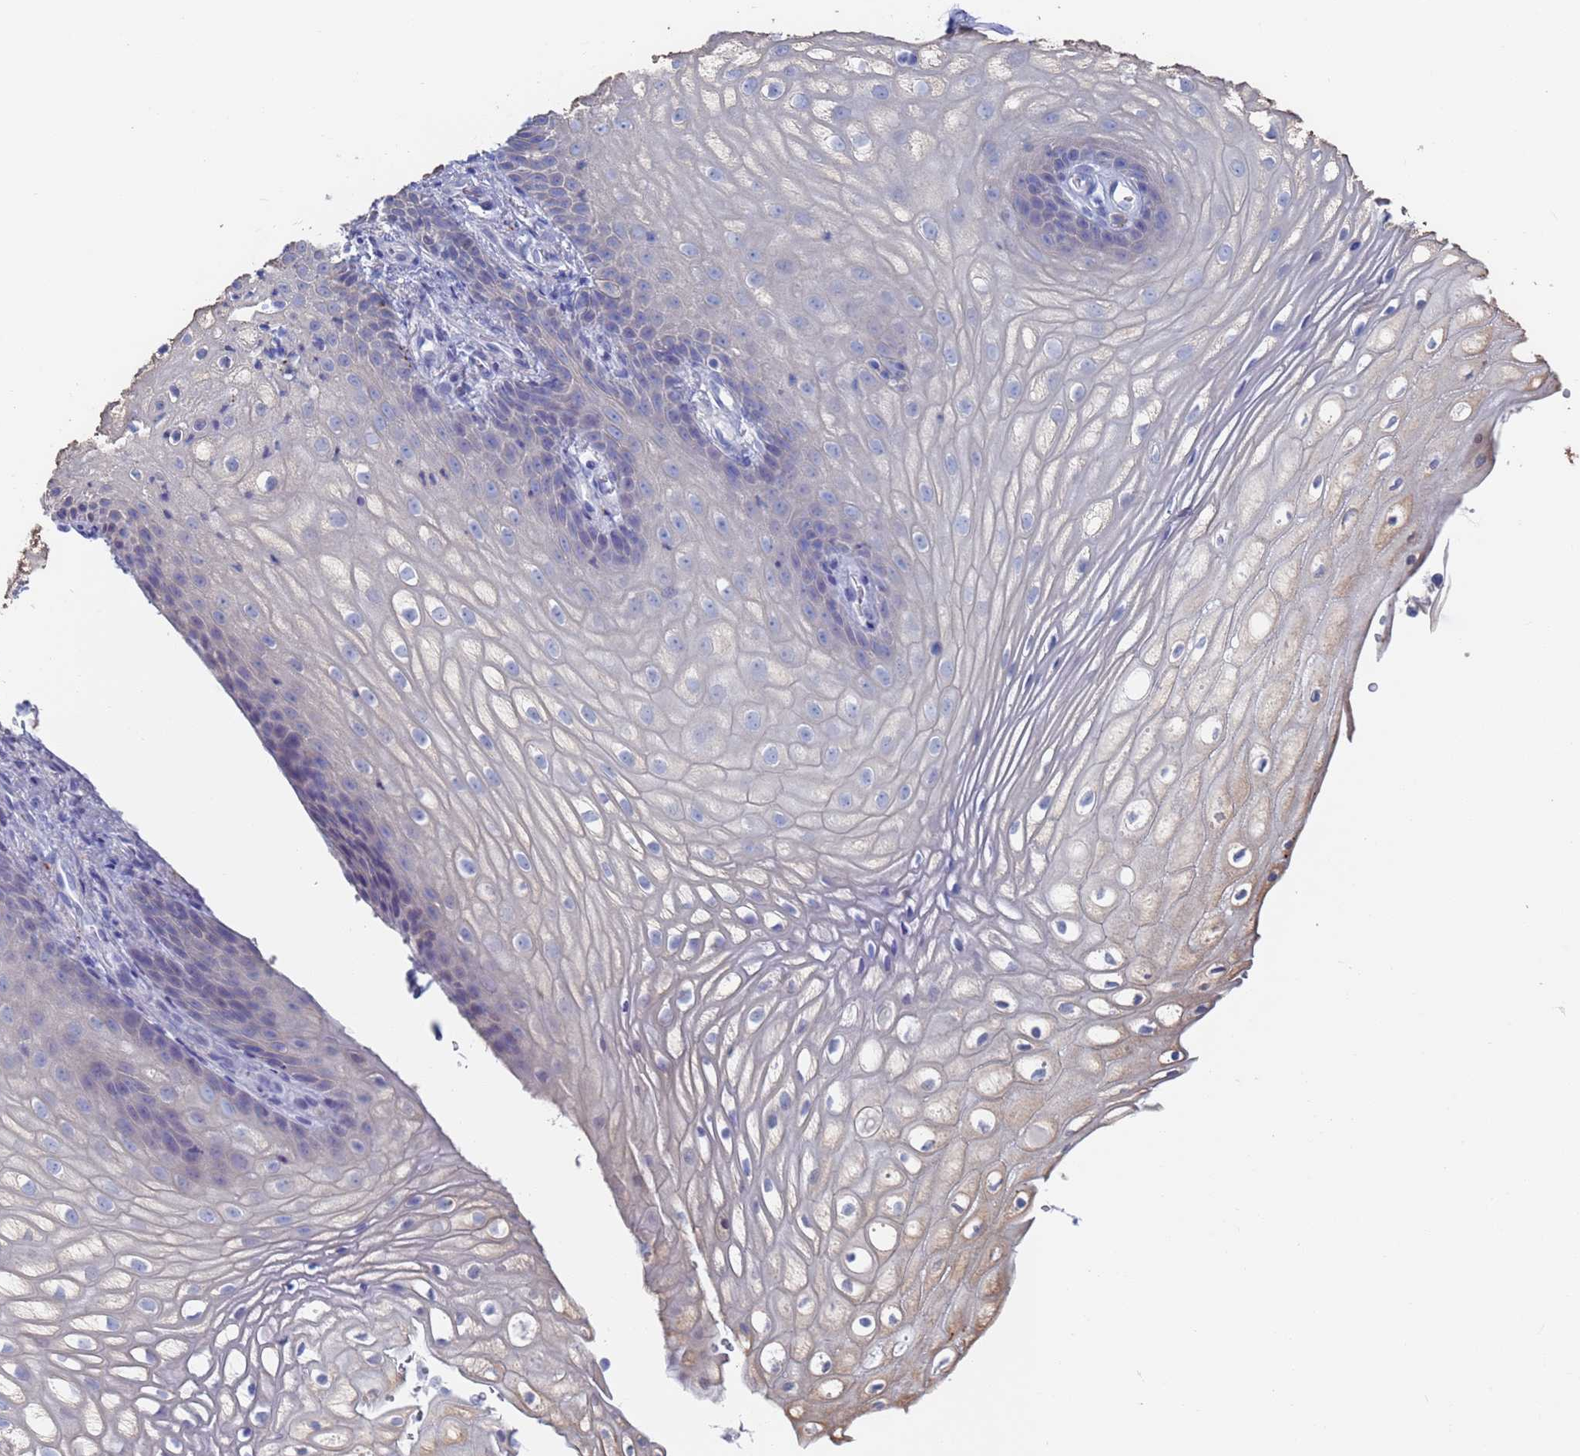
{"staining": {"intensity": "negative", "quantity": "none", "location": "none"}, "tissue": "vagina", "cell_type": "Squamous epithelial cells", "image_type": "normal", "snomed": [{"axis": "morphology", "description": "Normal tissue, NOS"}, {"axis": "topography", "description": "Vagina"}], "caption": "This is an immunohistochemistry (IHC) histopathology image of benign vagina. There is no staining in squamous epithelial cells.", "gene": "FUCA1", "patient": {"sex": "female", "age": 60}}